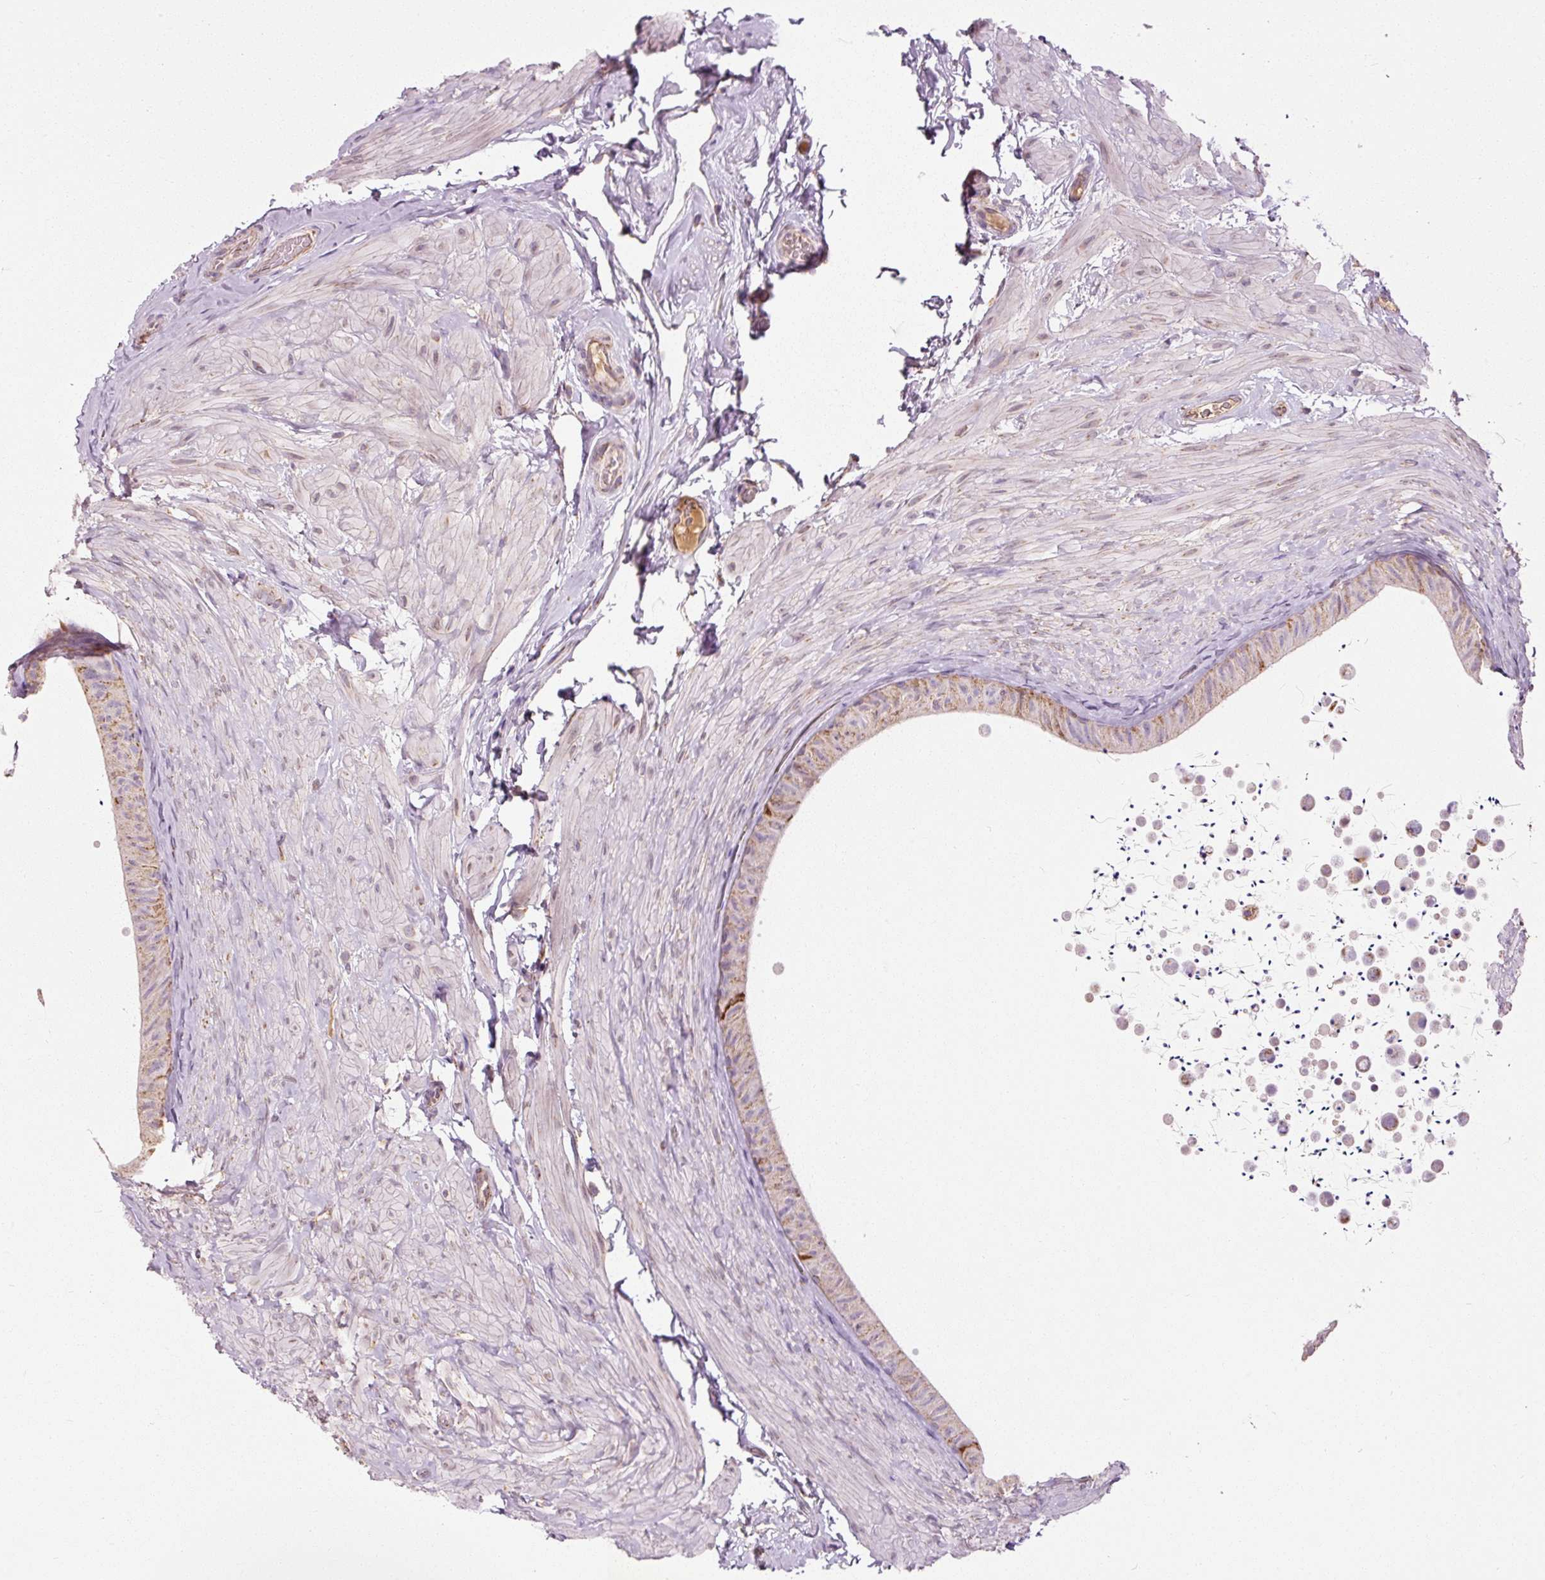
{"staining": {"intensity": "weak", "quantity": "25%-75%", "location": "cytoplasmic/membranous"}, "tissue": "epididymis", "cell_type": "Glandular cells", "image_type": "normal", "snomed": [{"axis": "morphology", "description": "Normal tissue, NOS"}, {"axis": "topography", "description": "Epididymis, spermatic cord, NOS"}, {"axis": "topography", "description": "Epididymis"}], "caption": "A high-resolution photomicrograph shows IHC staining of normal epididymis, which exhibits weak cytoplasmic/membranous staining in about 25%-75% of glandular cells. The staining was performed using DAB (3,3'-diaminobenzidine), with brown indicating positive protein expression. Nuclei are stained blue with hematoxylin.", "gene": "NDUFB4", "patient": {"sex": "male", "age": 31}}